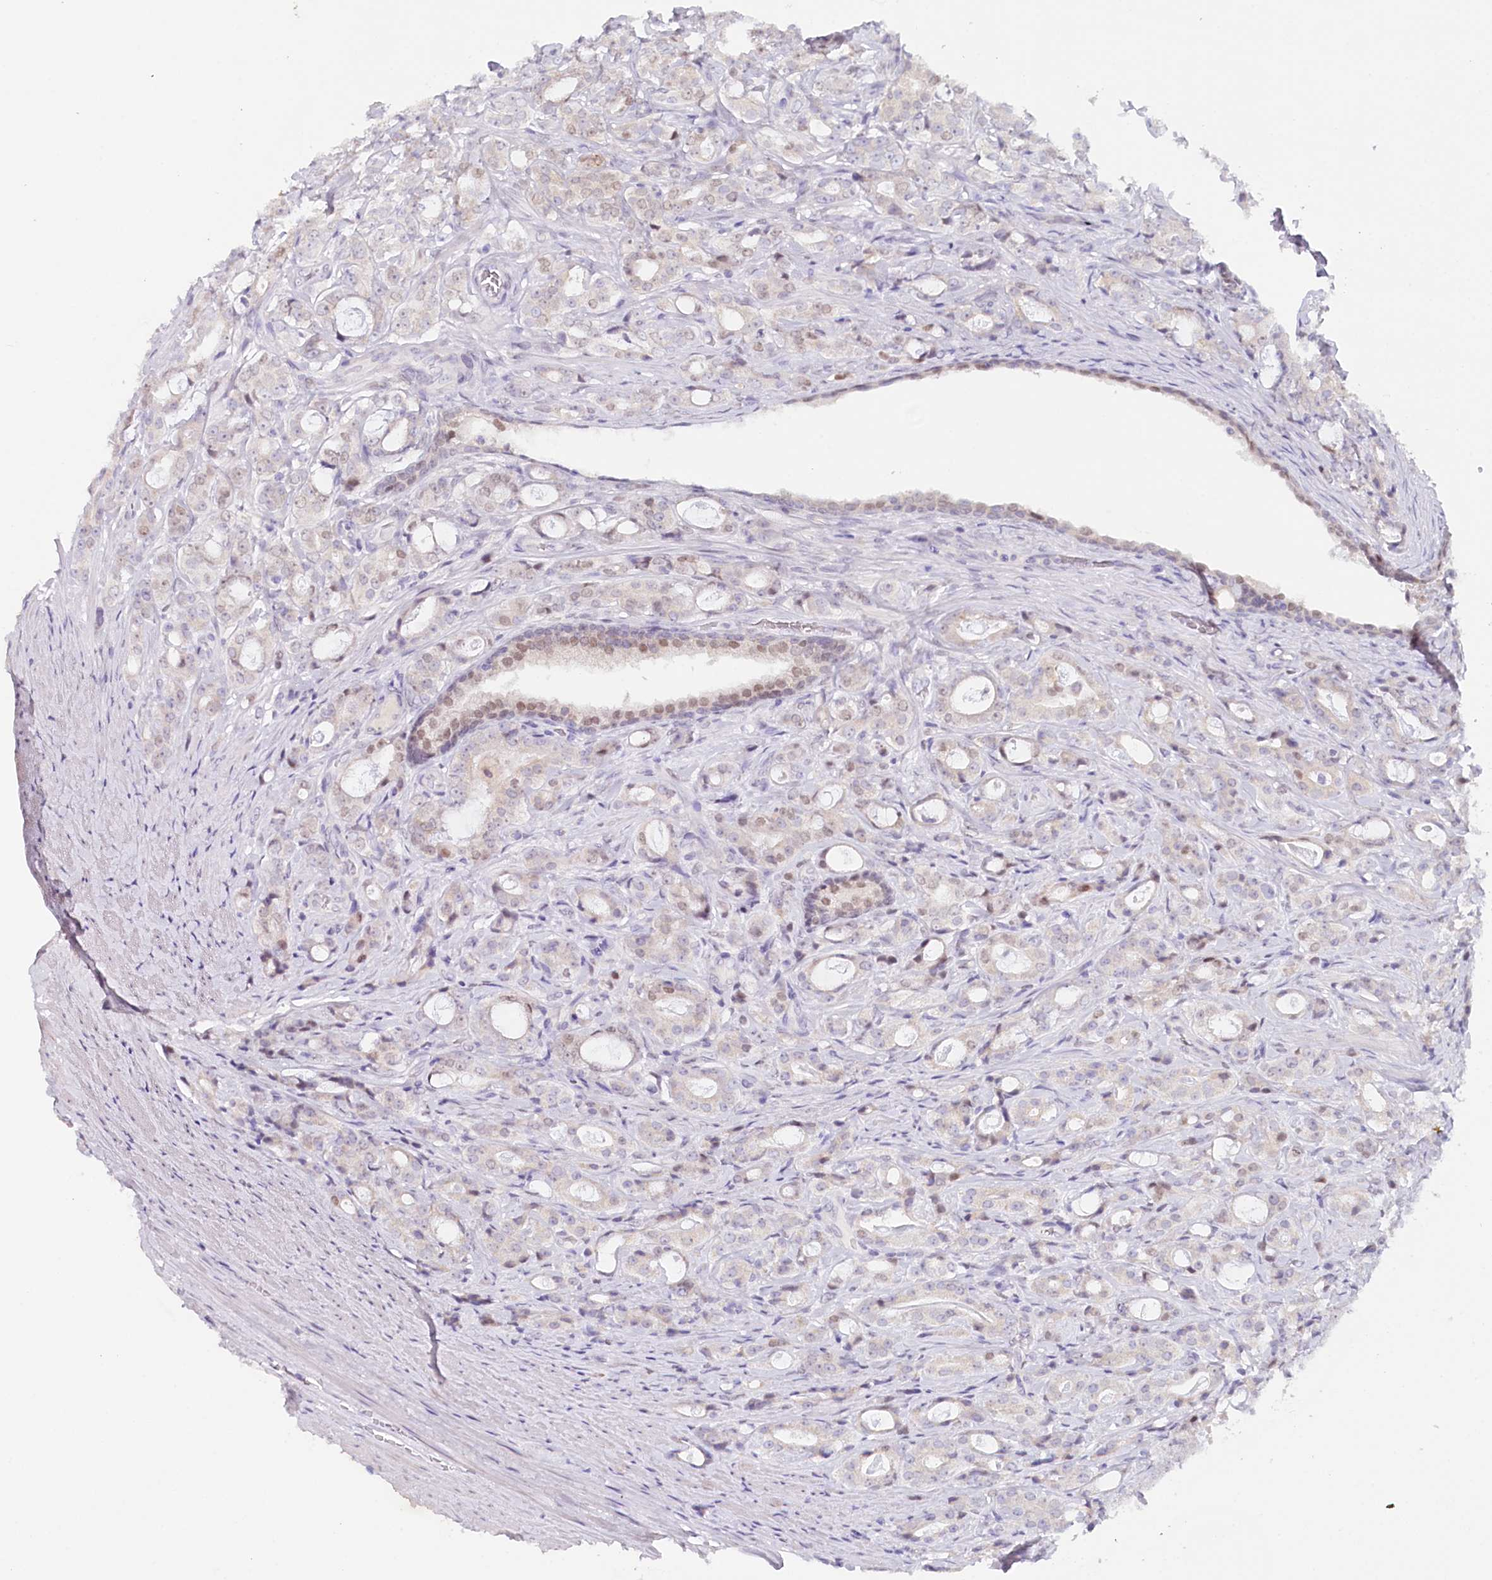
{"staining": {"intensity": "weak", "quantity": "25%-75%", "location": "cytoplasmic/membranous,nuclear"}, "tissue": "prostate cancer", "cell_type": "Tumor cells", "image_type": "cancer", "snomed": [{"axis": "morphology", "description": "Adenocarcinoma, High grade"}, {"axis": "topography", "description": "Prostate"}], "caption": "There is low levels of weak cytoplasmic/membranous and nuclear positivity in tumor cells of prostate cancer (adenocarcinoma (high-grade)), as demonstrated by immunohistochemical staining (brown color).", "gene": "PSAPL1", "patient": {"sex": "male", "age": 63}}